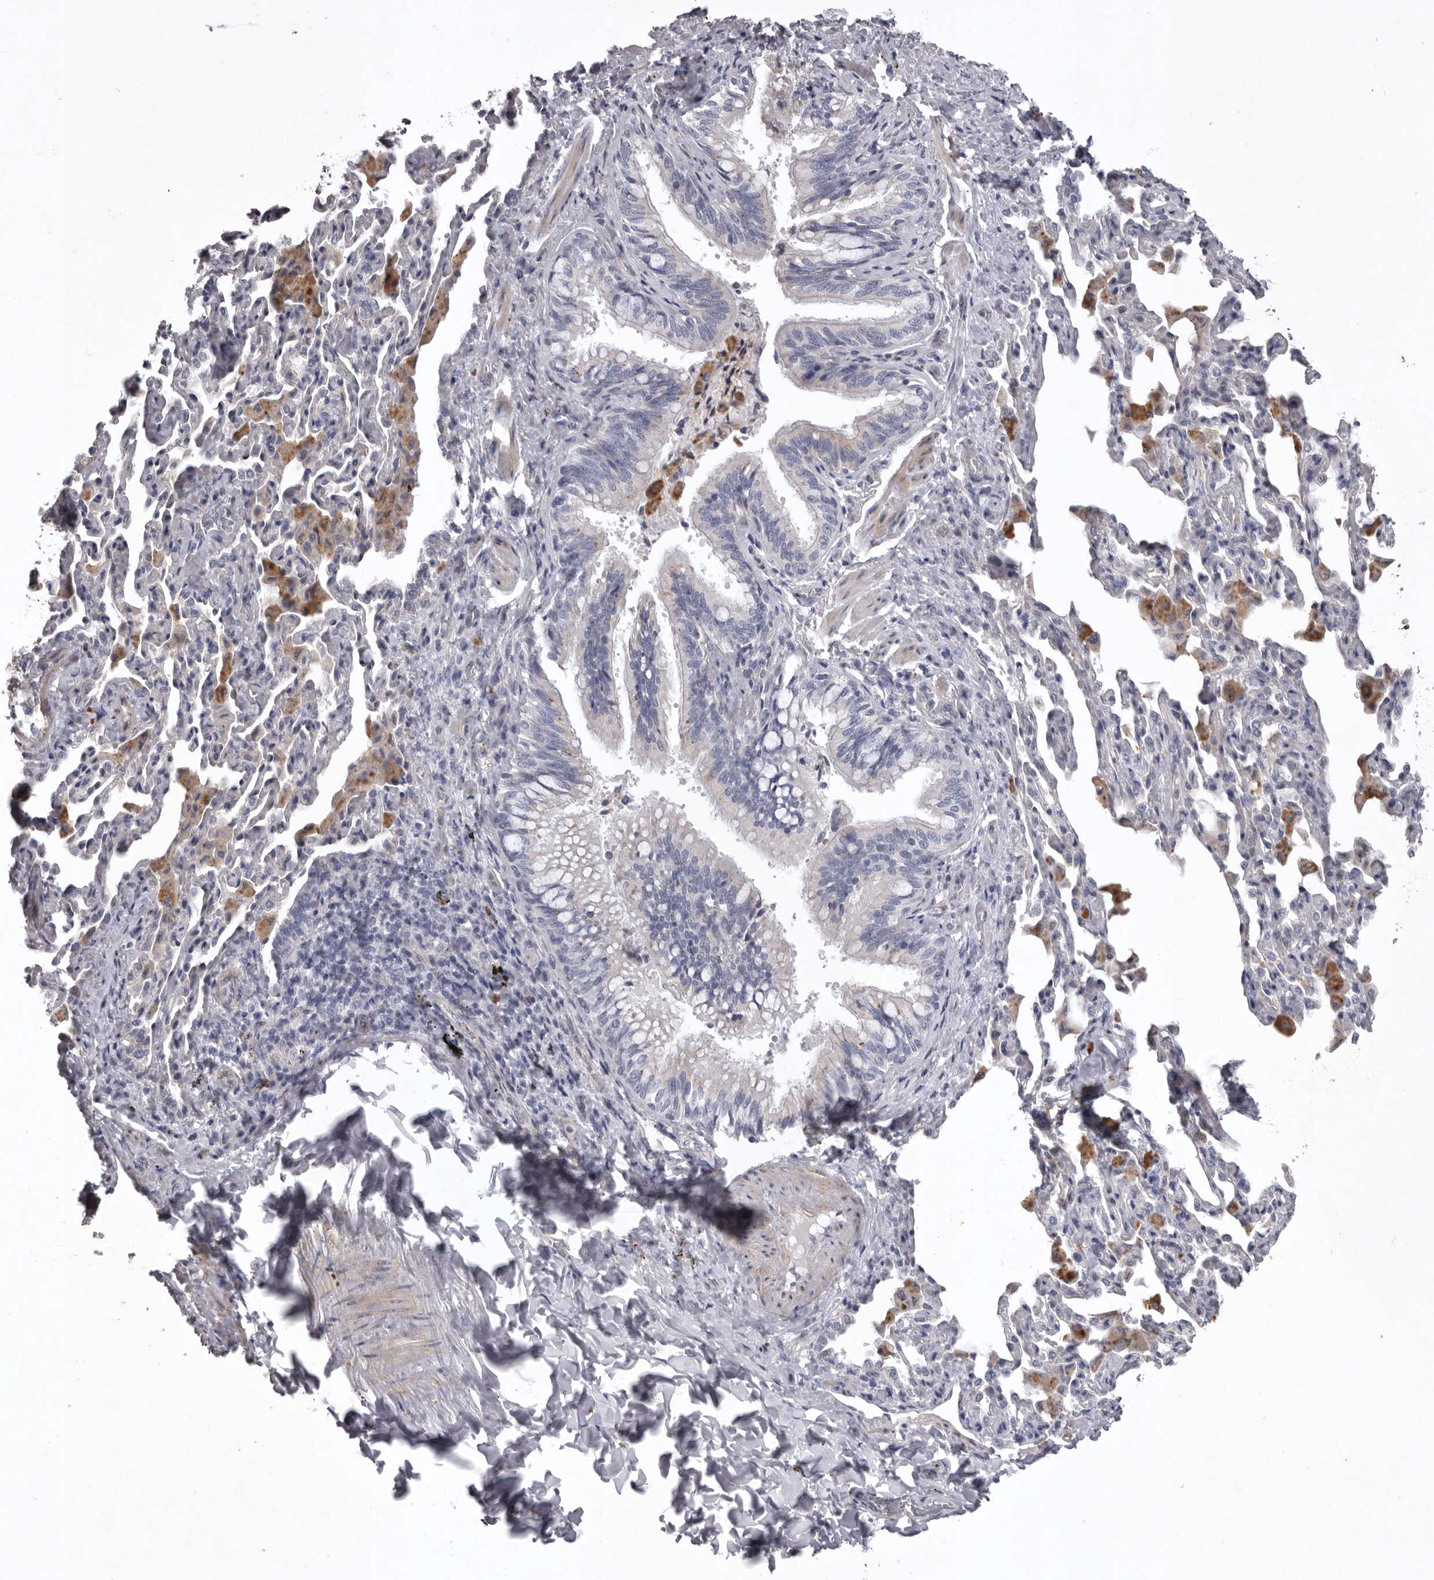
{"staining": {"intensity": "weak", "quantity": "25%-75%", "location": "cytoplasmic/membranous"}, "tissue": "bronchus", "cell_type": "Respiratory epithelial cells", "image_type": "normal", "snomed": [{"axis": "morphology", "description": "Normal tissue, NOS"}, {"axis": "morphology", "description": "Inflammation, NOS"}, {"axis": "topography", "description": "Lung"}], "caption": "Weak cytoplasmic/membranous expression for a protein is seen in about 25%-75% of respiratory epithelial cells of normal bronchus using IHC.", "gene": "NKAIN4", "patient": {"sex": "female", "age": 46}}